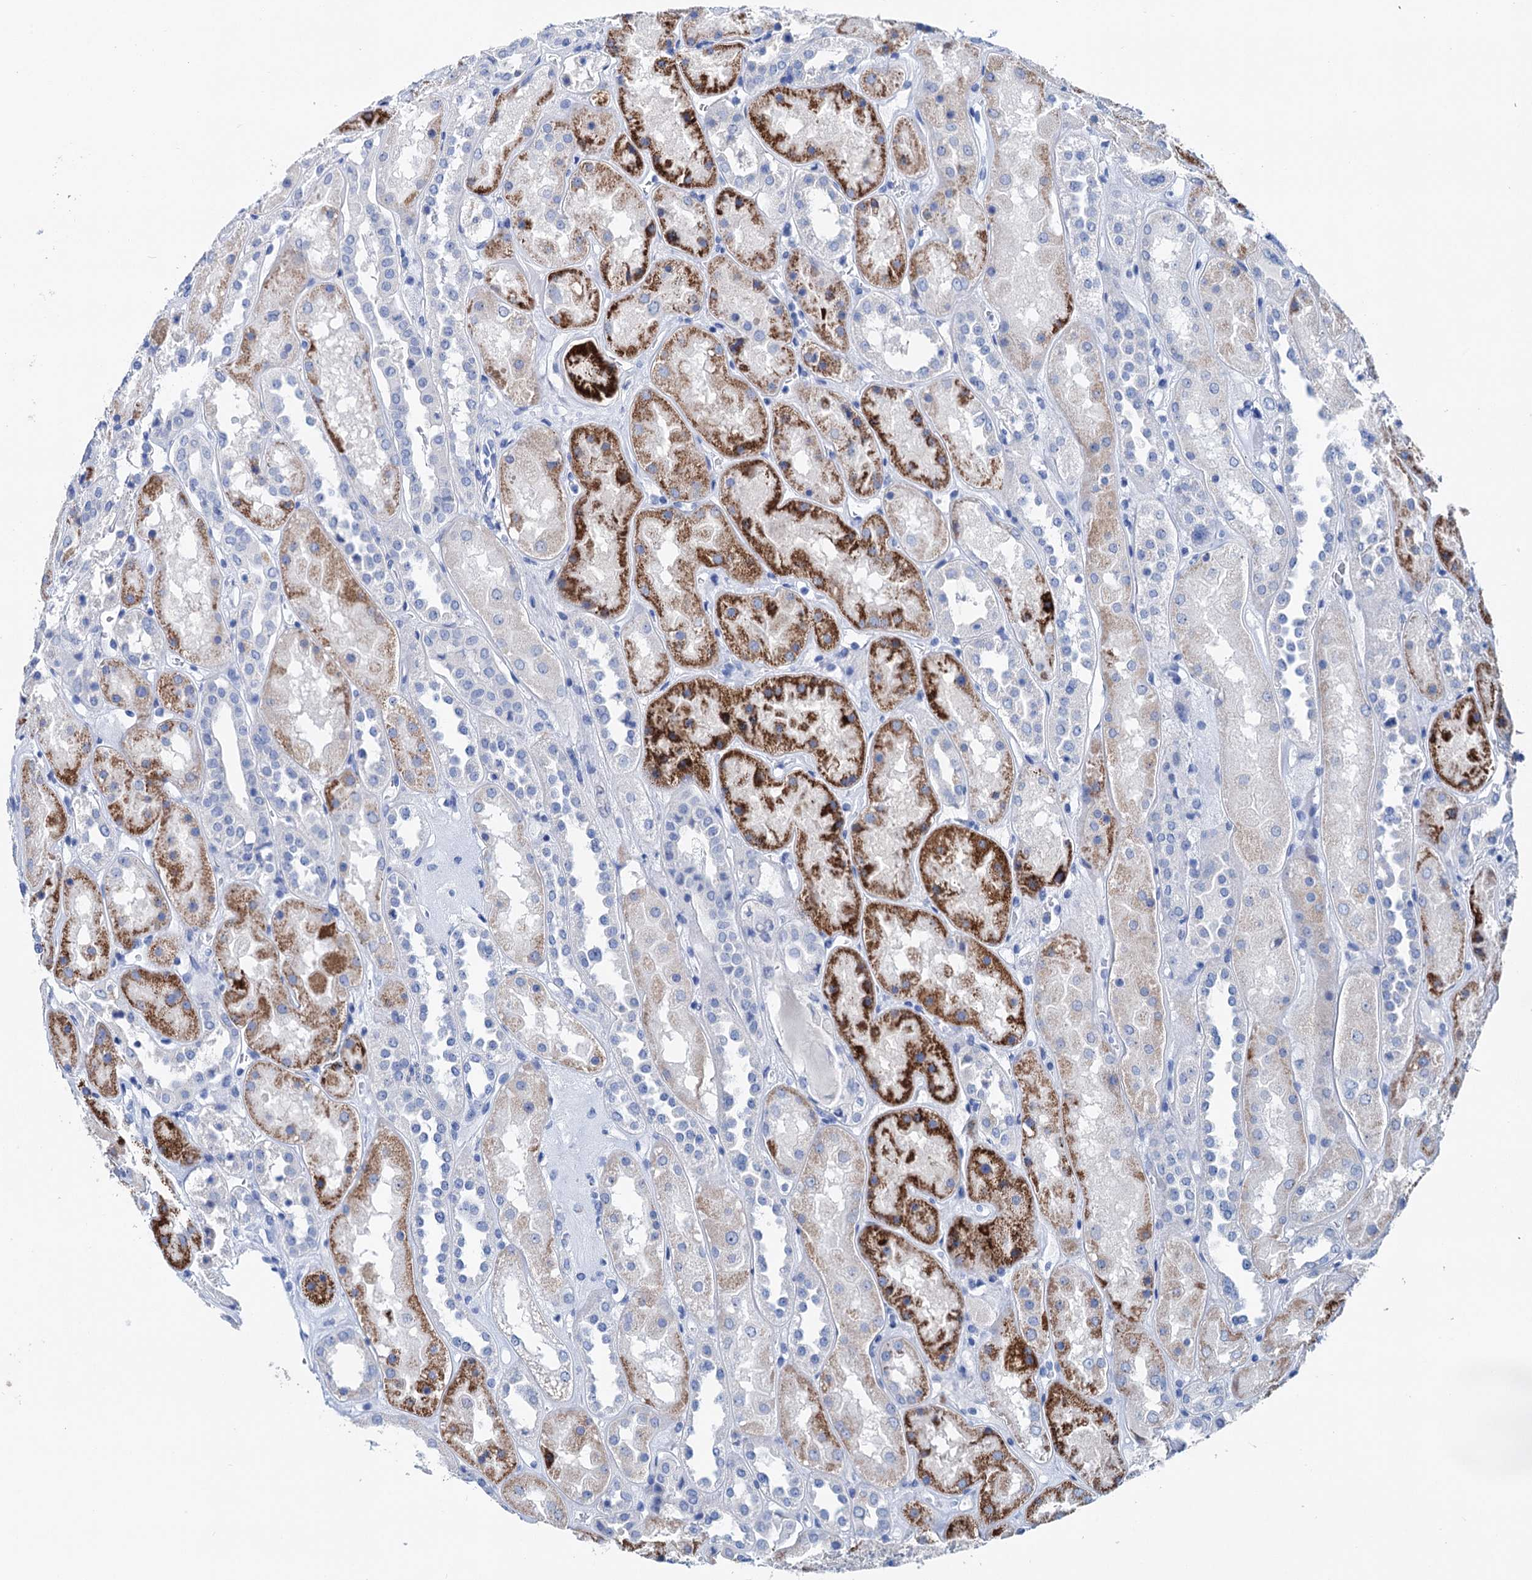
{"staining": {"intensity": "negative", "quantity": "none", "location": "none"}, "tissue": "kidney", "cell_type": "Cells in glomeruli", "image_type": "normal", "snomed": [{"axis": "morphology", "description": "Normal tissue, NOS"}, {"axis": "topography", "description": "Kidney"}], "caption": "This is an immunohistochemistry (IHC) image of unremarkable human kidney. There is no positivity in cells in glomeruli.", "gene": "BRINP1", "patient": {"sex": "male", "age": 70}}